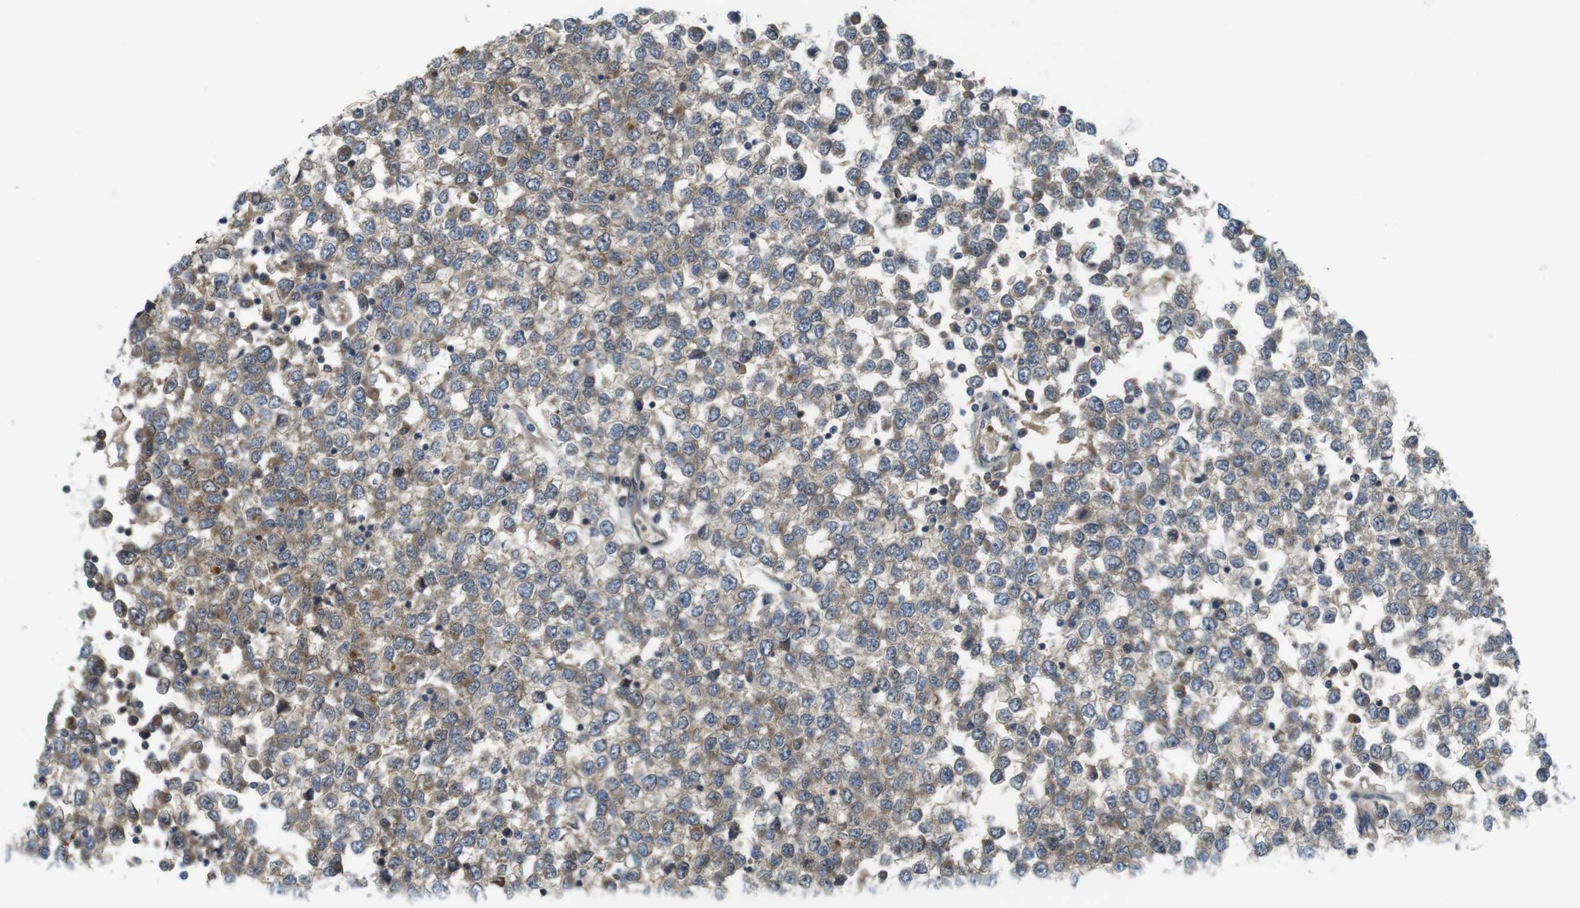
{"staining": {"intensity": "weak", "quantity": "25%-75%", "location": "cytoplasmic/membranous"}, "tissue": "testis cancer", "cell_type": "Tumor cells", "image_type": "cancer", "snomed": [{"axis": "morphology", "description": "Seminoma, NOS"}, {"axis": "topography", "description": "Testis"}], "caption": "Immunohistochemical staining of testis cancer exhibits low levels of weak cytoplasmic/membranous protein expression in about 25%-75% of tumor cells.", "gene": "ABHD15", "patient": {"sex": "male", "age": 65}}